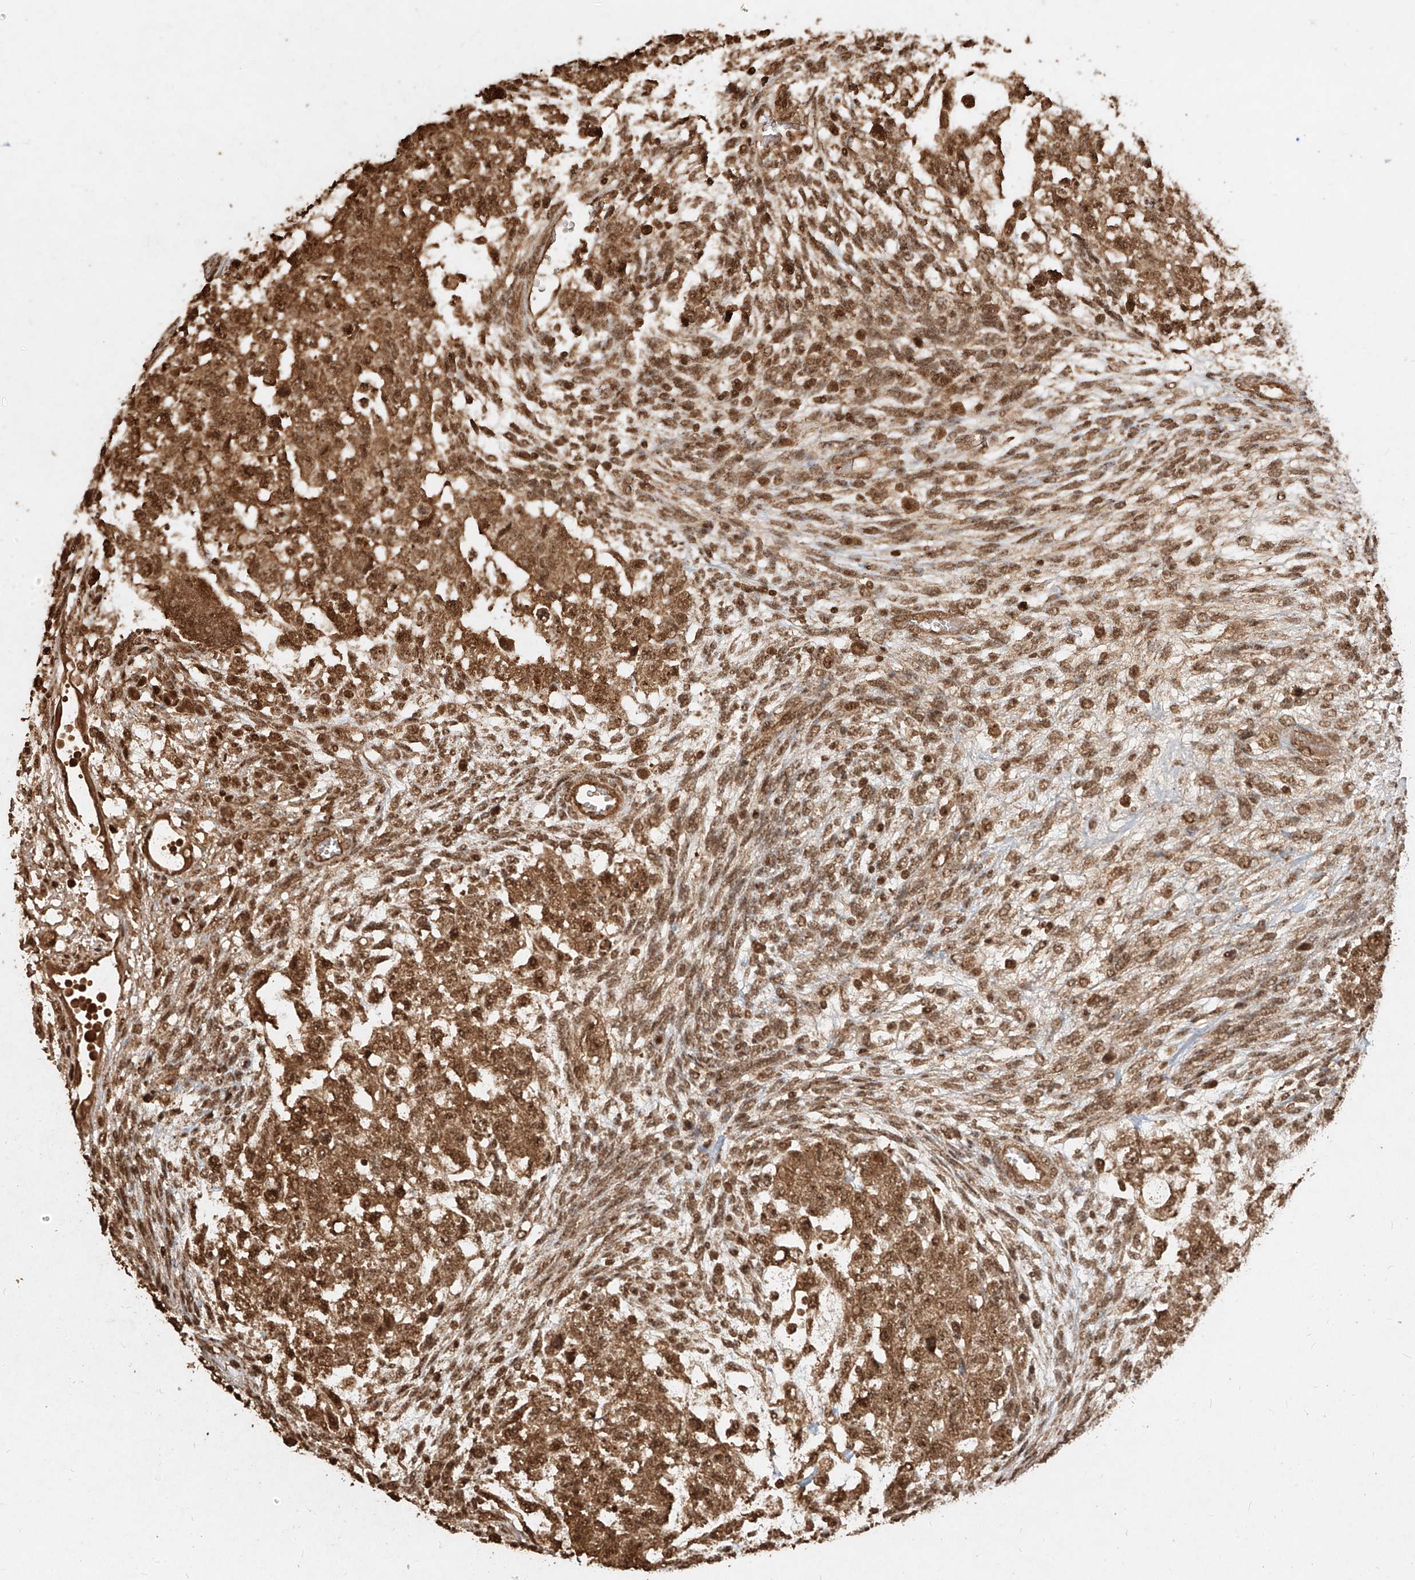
{"staining": {"intensity": "moderate", "quantity": ">75%", "location": "cytoplasmic/membranous,nuclear"}, "tissue": "testis cancer", "cell_type": "Tumor cells", "image_type": "cancer", "snomed": [{"axis": "morphology", "description": "Normal tissue, NOS"}, {"axis": "morphology", "description": "Carcinoma, Embryonal, NOS"}, {"axis": "topography", "description": "Testis"}], "caption": "About >75% of tumor cells in testis cancer reveal moderate cytoplasmic/membranous and nuclear protein expression as visualized by brown immunohistochemical staining.", "gene": "UBE2K", "patient": {"sex": "male", "age": 36}}